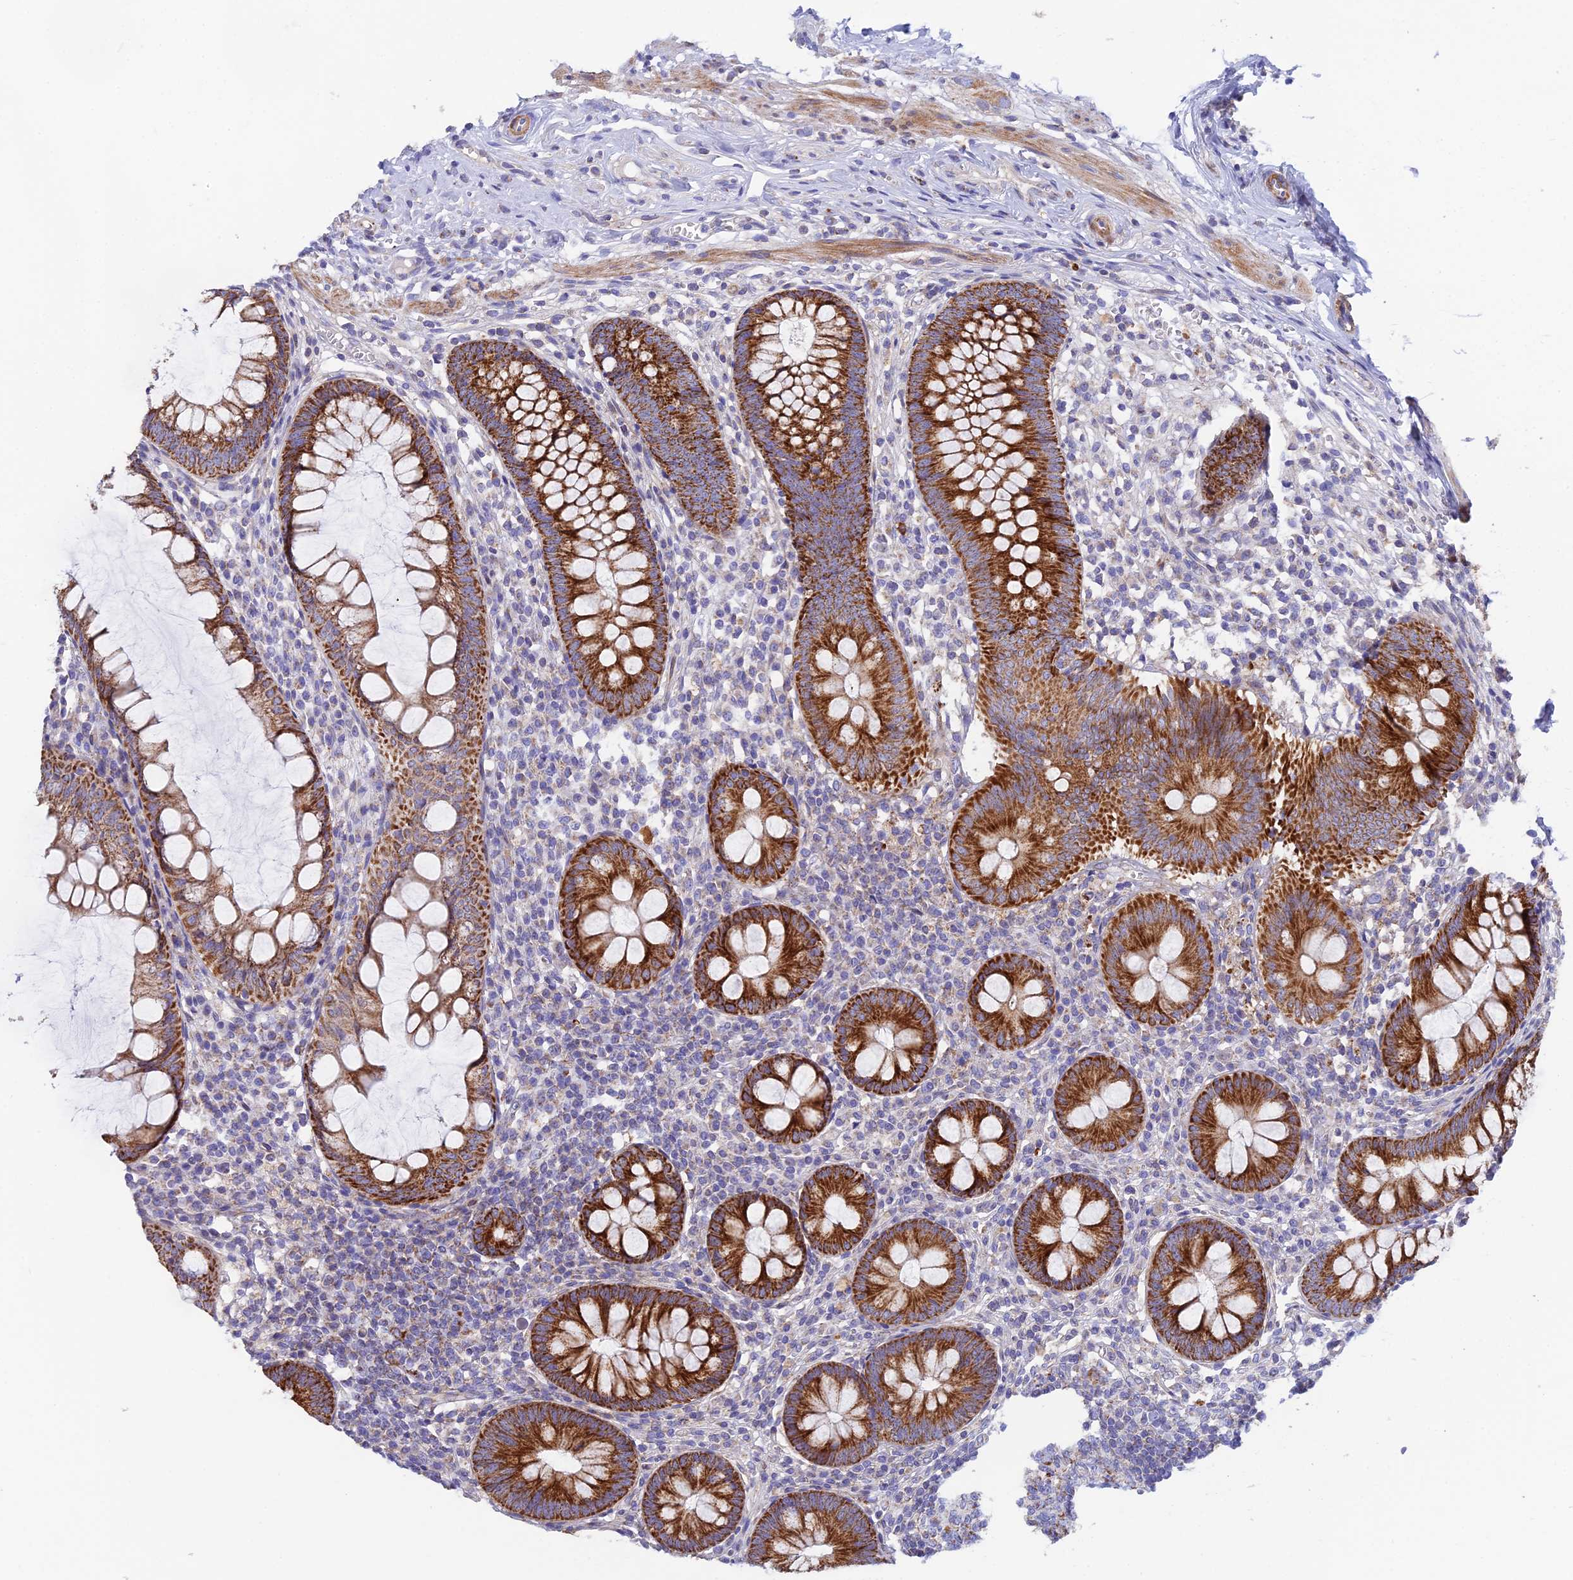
{"staining": {"intensity": "strong", "quantity": ">75%", "location": "cytoplasmic/membranous"}, "tissue": "appendix", "cell_type": "Glandular cells", "image_type": "normal", "snomed": [{"axis": "morphology", "description": "Normal tissue, NOS"}, {"axis": "topography", "description": "Appendix"}], "caption": "Protein expression analysis of benign appendix shows strong cytoplasmic/membranous positivity in about >75% of glandular cells. (brown staining indicates protein expression, while blue staining denotes nuclei).", "gene": "CSPG4", "patient": {"sex": "male", "age": 56}}